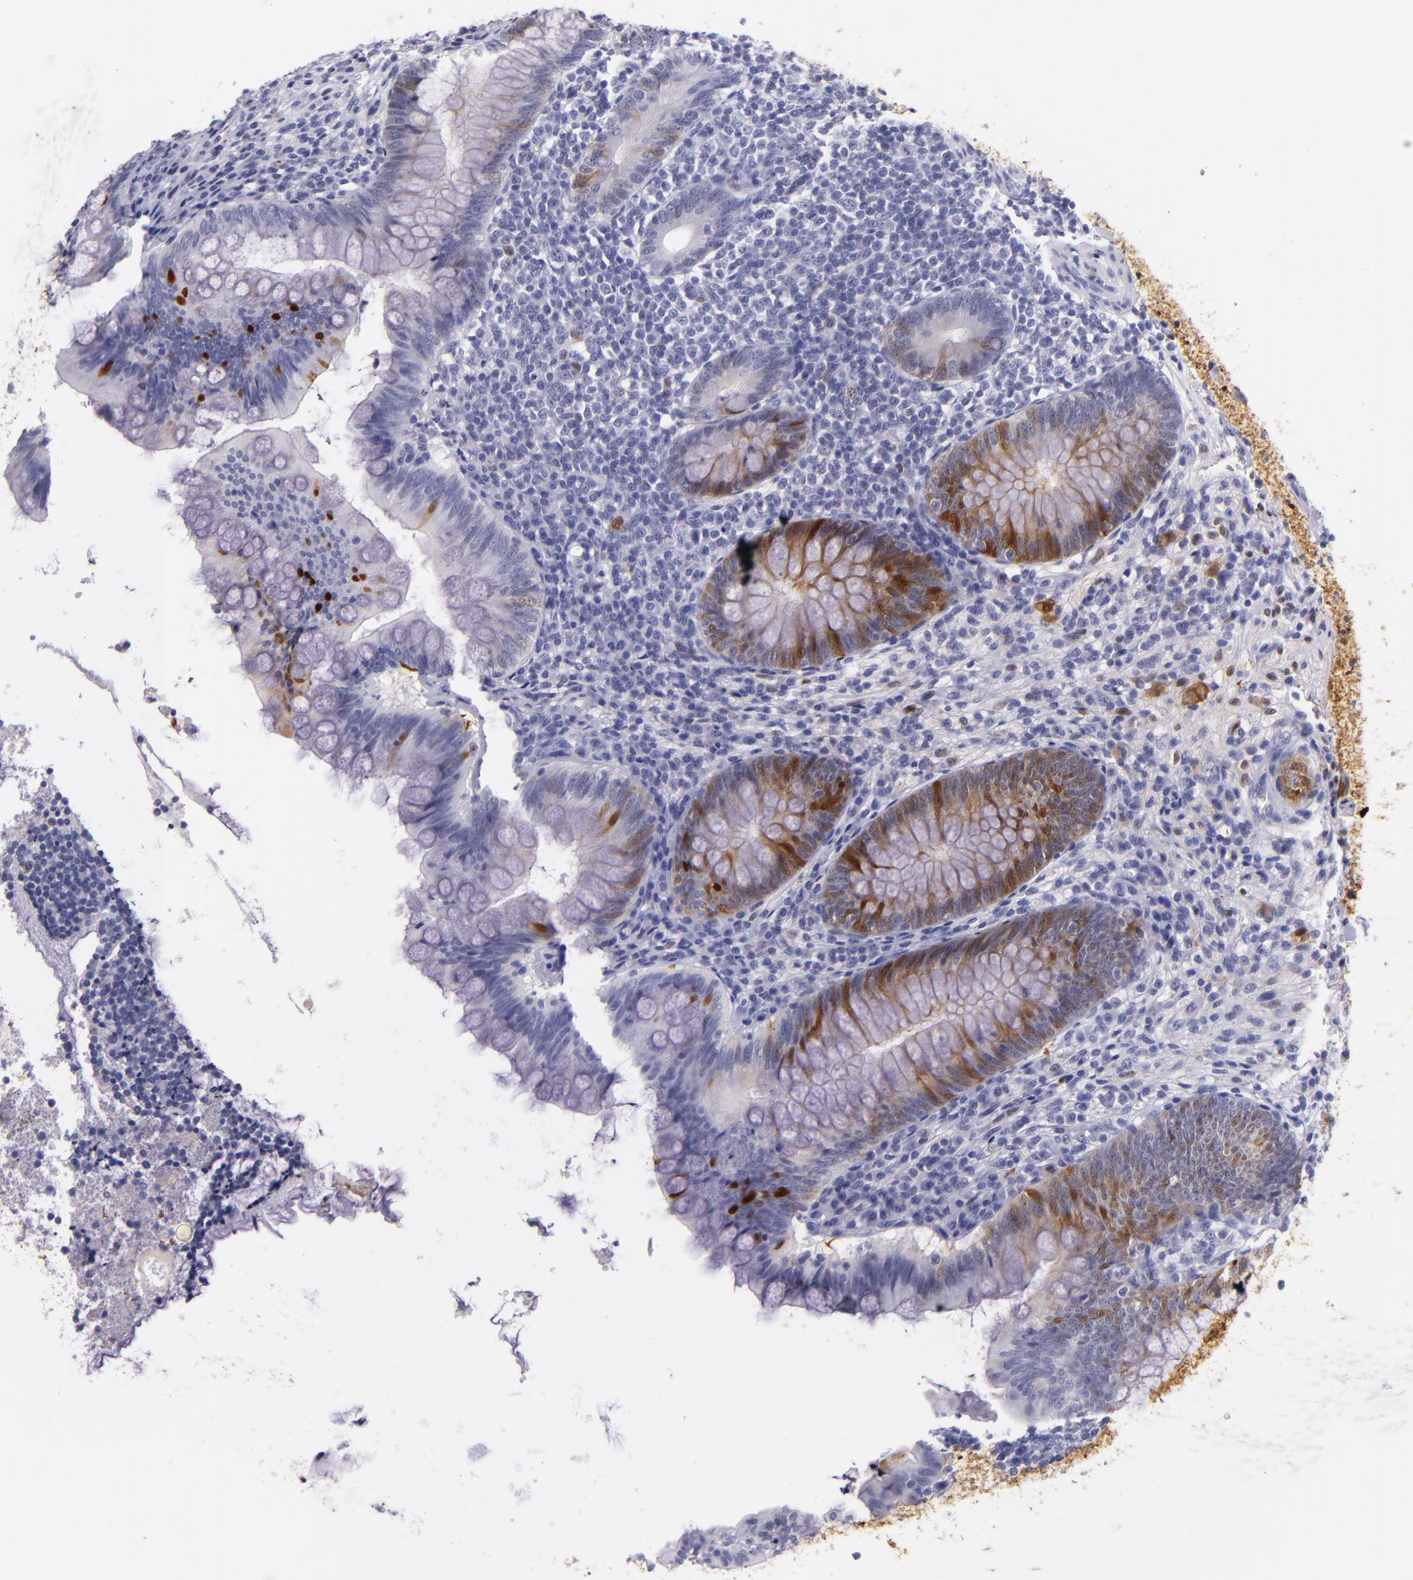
{"staining": {"intensity": "moderate", "quantity": "<25%", "location": "cytoplasmic/membranous,nuclear"}, "tissue": "appendix", "cell_type": "Glandular cells", "image_type": "normal", "snomed": [{"axis": "morphology", "description": "Normal tissue, NOS"}, {"axis": "topography", "description": "Appendix"}], "caption": "High-power microscopy captured an immunohistochemistry histopathology image of unremarkable appendix, revealing moderate cytoplasmic/membranous,nuclear staining in about <25% of glandular cells.", "gene": "MT1A", "patient": {"sex": "female", "age": 66}}